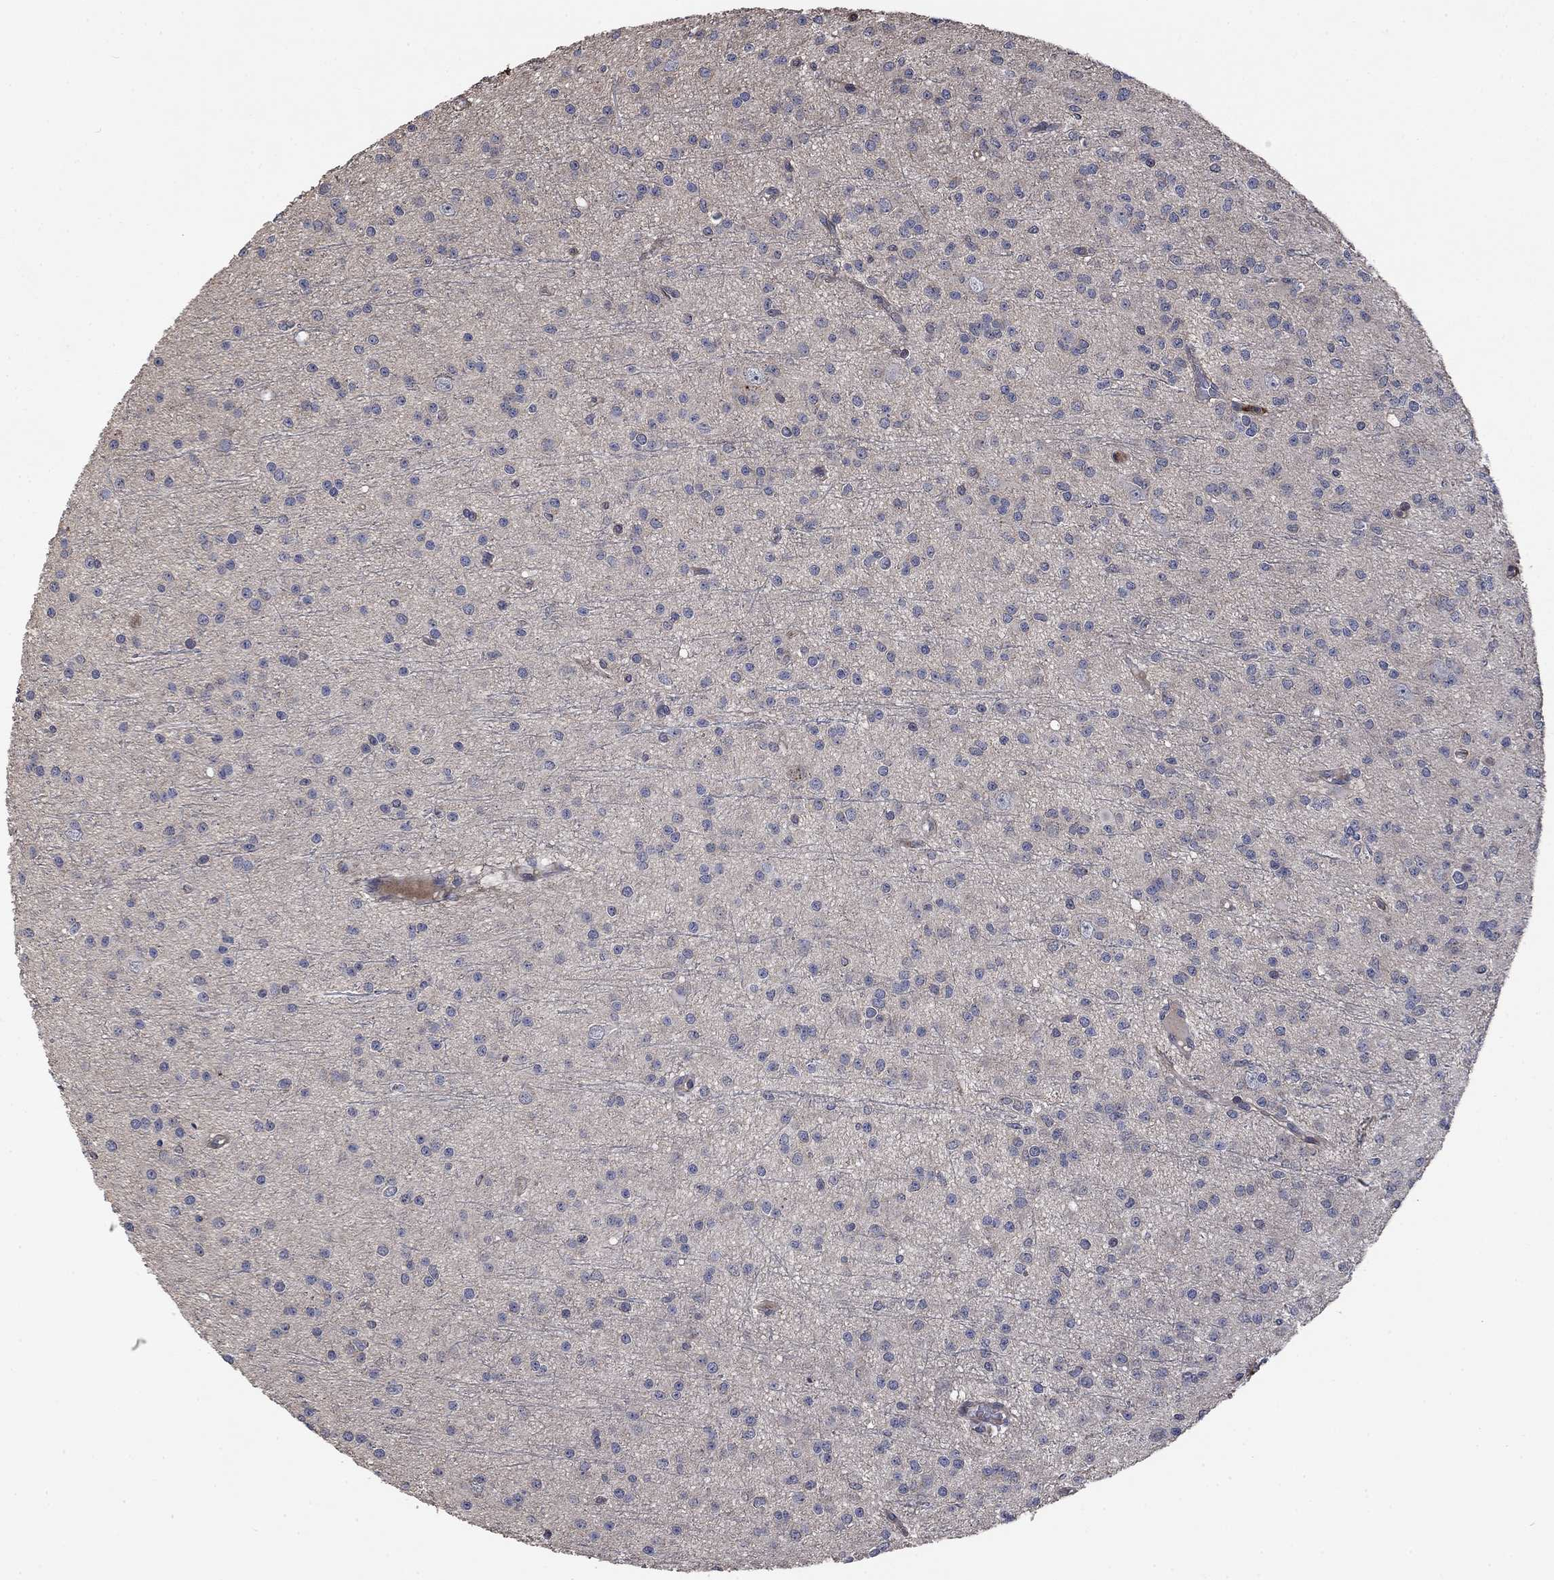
{"staining": {"intensity": "negative", "quantity": "none", "location": "none"}, "tissue": "glioma", "cell_type": "Tumor cells", "image_type": "cancer", "snomed": [{"axis": "morphology", "description": "Glioma, malignant, Low grade"}, {"axis": "topography", "description": "Brain"}], "caption": "Immunohistochemistry image of malignant low-grade glioma stained for a protein (brown), which reveals no positivity in tumor cells. (DAB immunohistochemistry (IHC), high magnification).", "gene": "VCAN", "patient": {"sex": "male", "age": 27}}